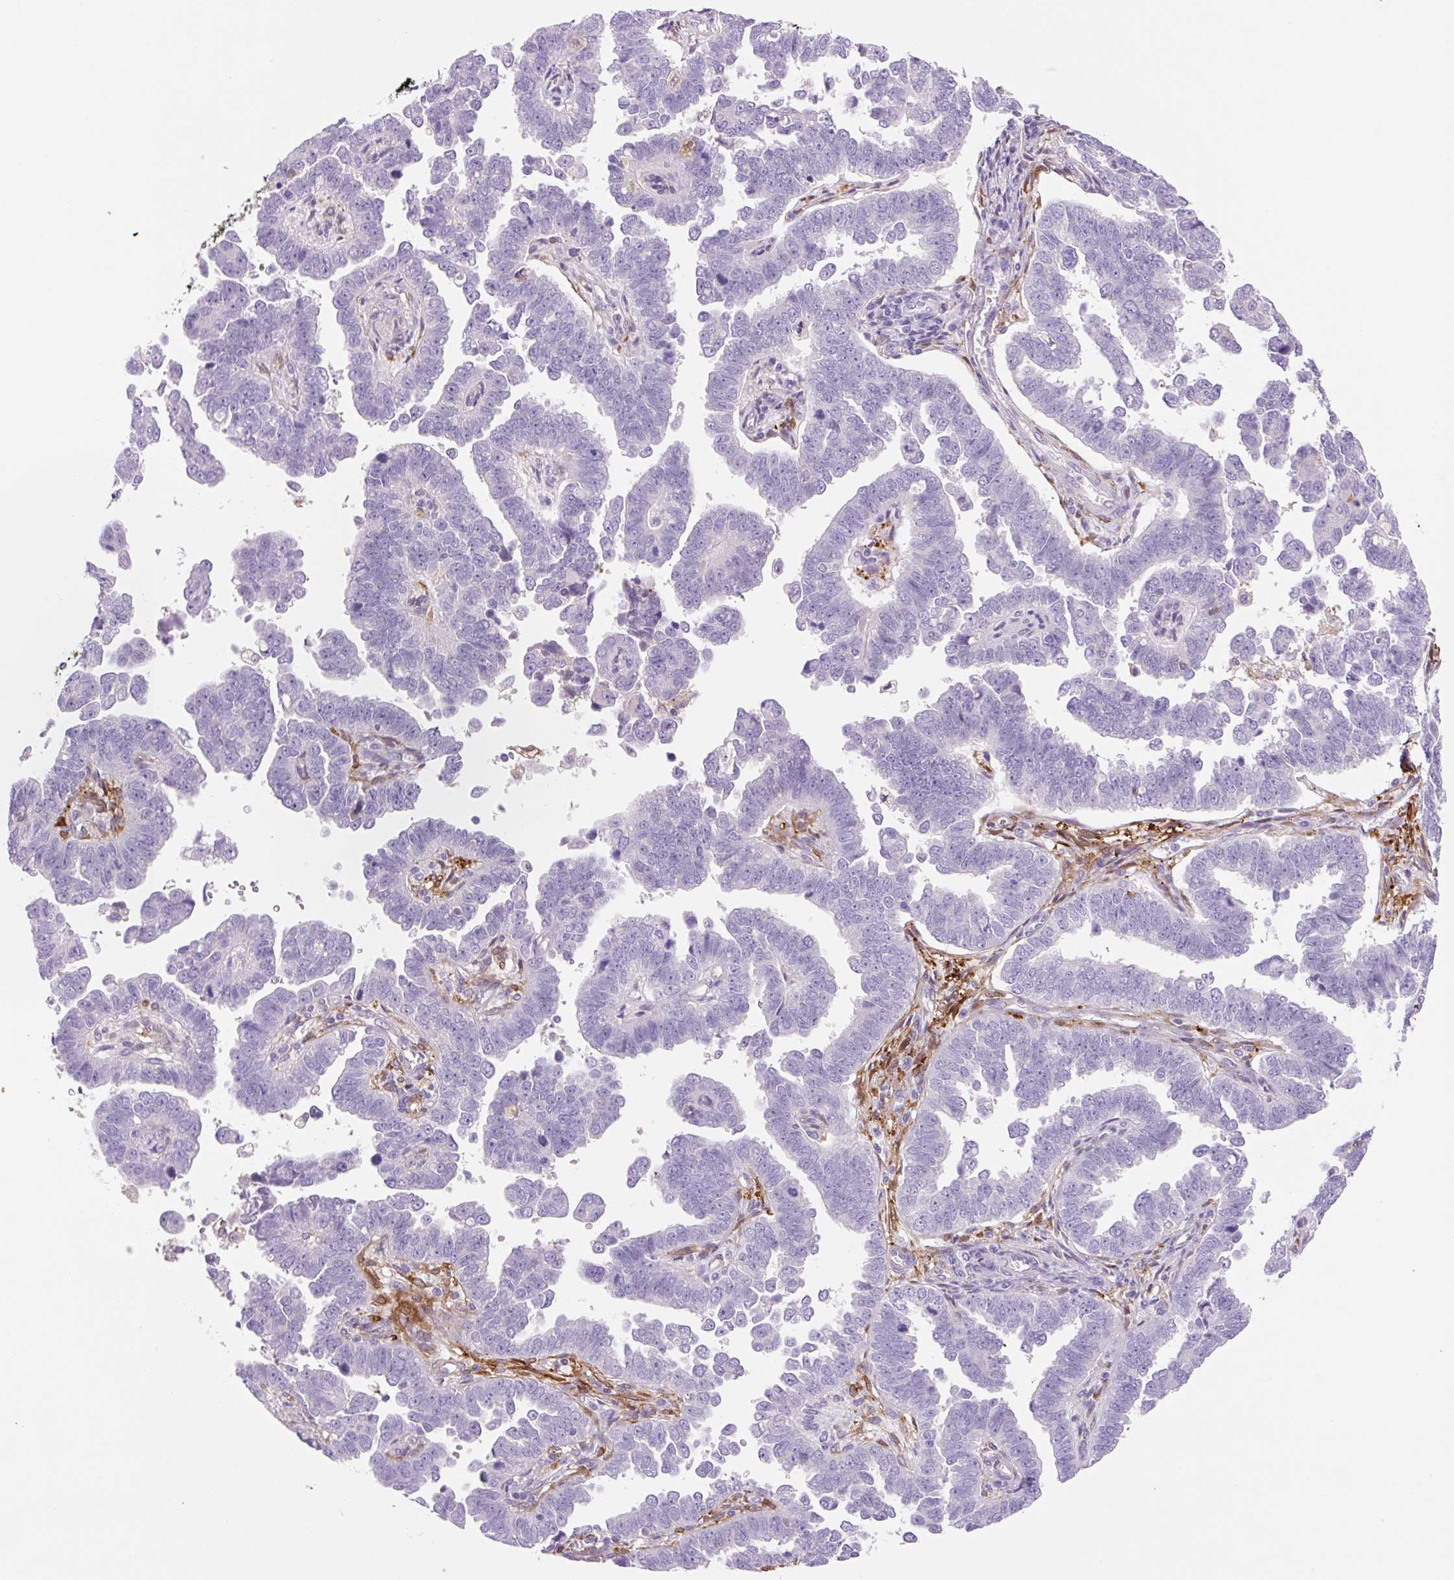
{"staining": {"intensity": "negative", "quantity": "none", "location": "none"}, "tissue": "endometrial cancer", "cell_type": "Tumor cells", "image_type": "cancer", "snomed": [{"axis": "morphology", "description": "Adenocarcinoma, NOS"}, {"axis": "topography", "description": "Endometrium"}], "caption": "An immunohistochemistry (IHC) photomicrograph of endometrial cancer (adenocarcinoma) is shown. There is no staining in tumor cells of endometrial cancer (adenocarcinoma).", "gene": "FABP5", "patient": {"sex": "female", "age": 75}}